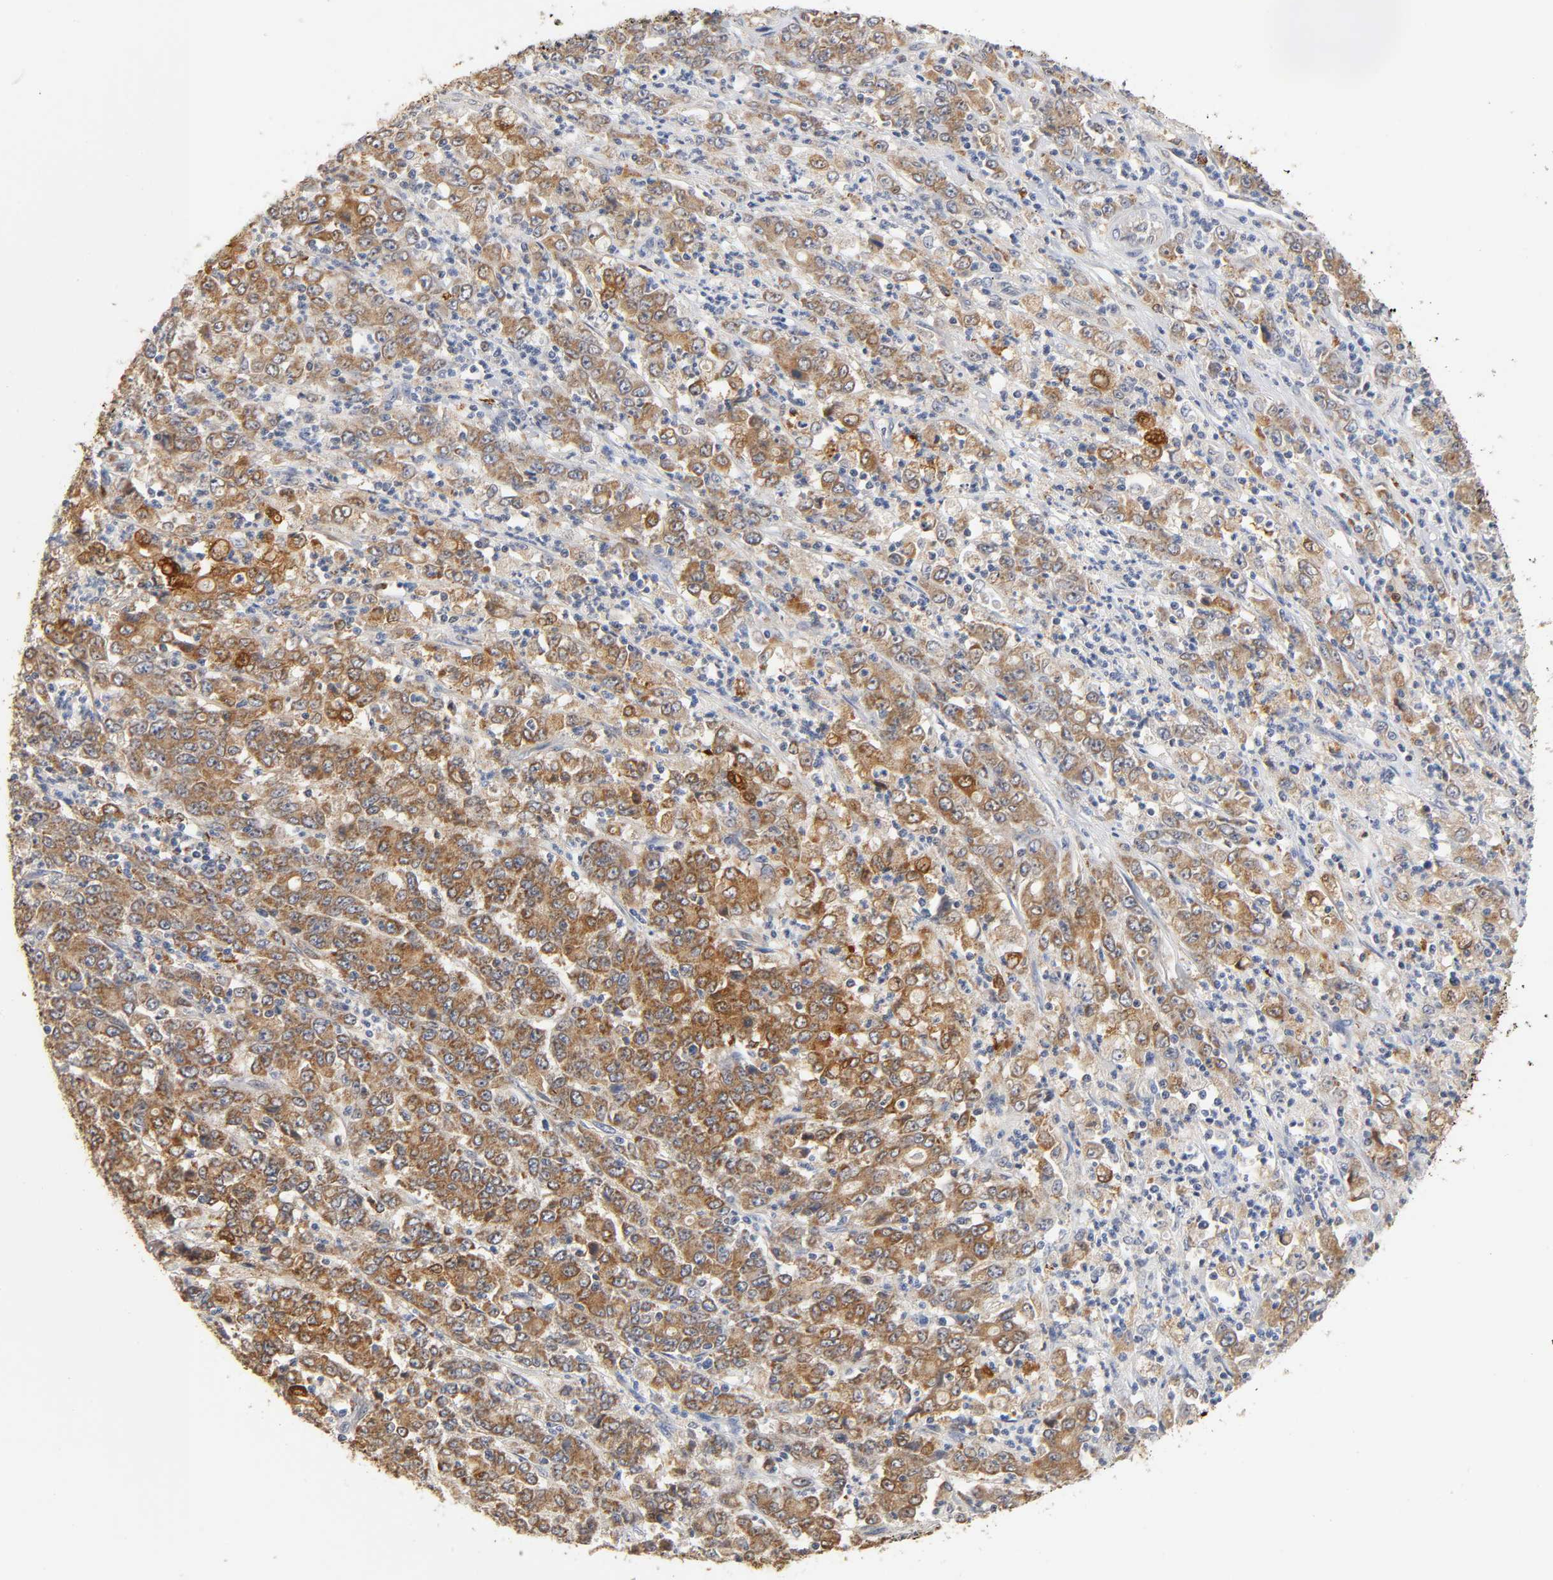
{"staining": {"intensity": "strong", "quantity": ">75%", "location": "cytoplasmic/membranous,nuclear"}, "tissue": "stomach cancer", "cell_type": "Tumor cells", "image_type": "cancer", "snomed": [{"axis": "morphology", "description": "Adenocarcinoma, NOS"}, {"axis": "topography", "description": "Stomach, lower"}], "caption": "A histopathology image of stomach adenocarcinoma stained for a protein exhibits strong cytoplasmic/membranous and nuclear brown staining in tumor cells.", "gene": "ISG15", "patient": {"sex": "female", "age": 71}}